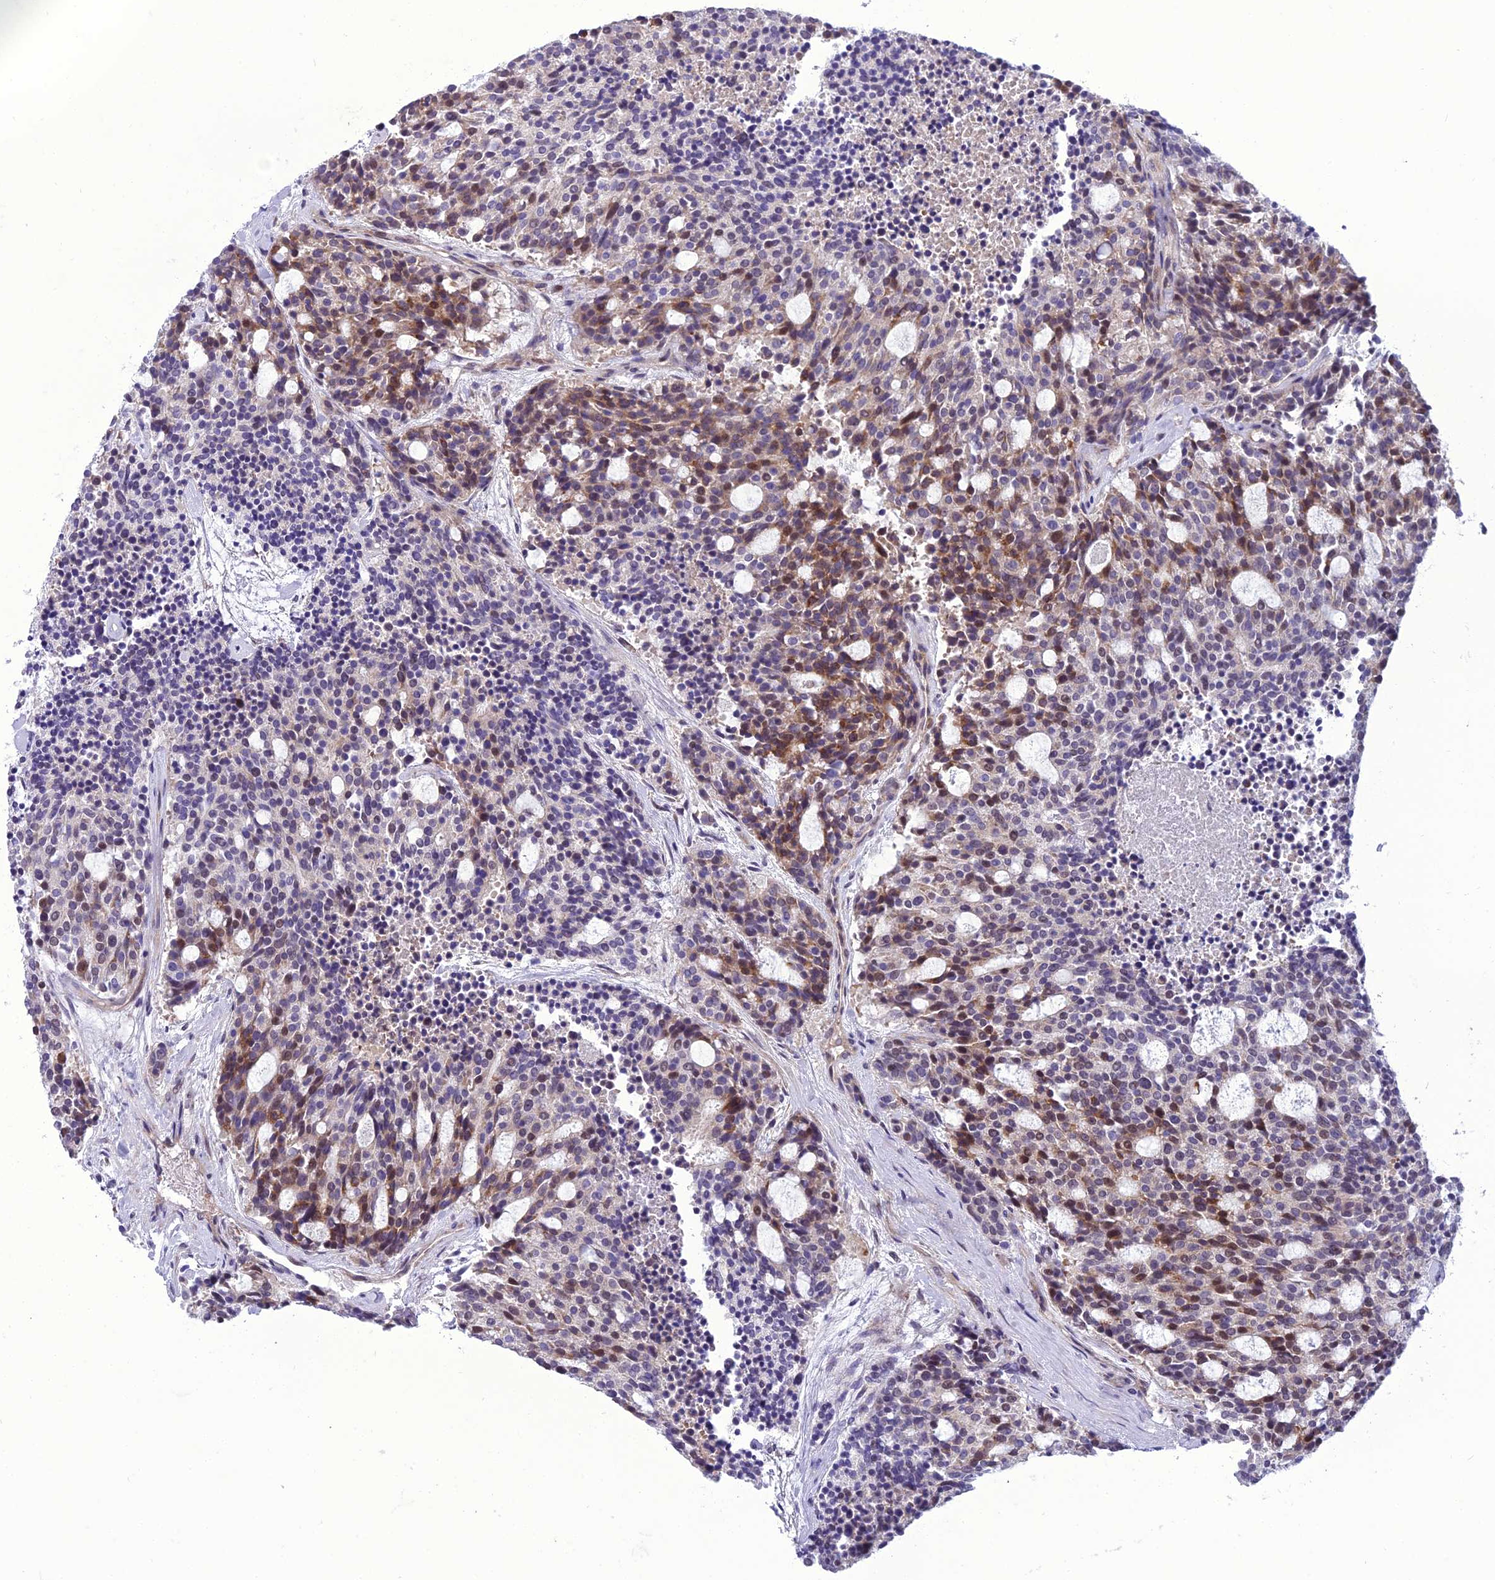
{"staining": {"intensity": "moderate", "quantity": "<25%", "location": "cytoplasmic/membranous"}, "tissue": "carcinoid", "cell_type": "Tumor cells", "image_type": "cancer", "snomed": [{"axis": "morphology", "description": "Carcinoid, malignant, NOS"}, {"axis": "topography", "description": "Pancreas"}], "caption": "This histopathology image demonstrates immunohistochemistry (IHC) staining of carcinoid (malignant), with low moderate cytoplasmic/membranous expression in approximately <25% of tumor cells.", "gene": "GAB4", "patient": {"sex": "female", "age": 54}}